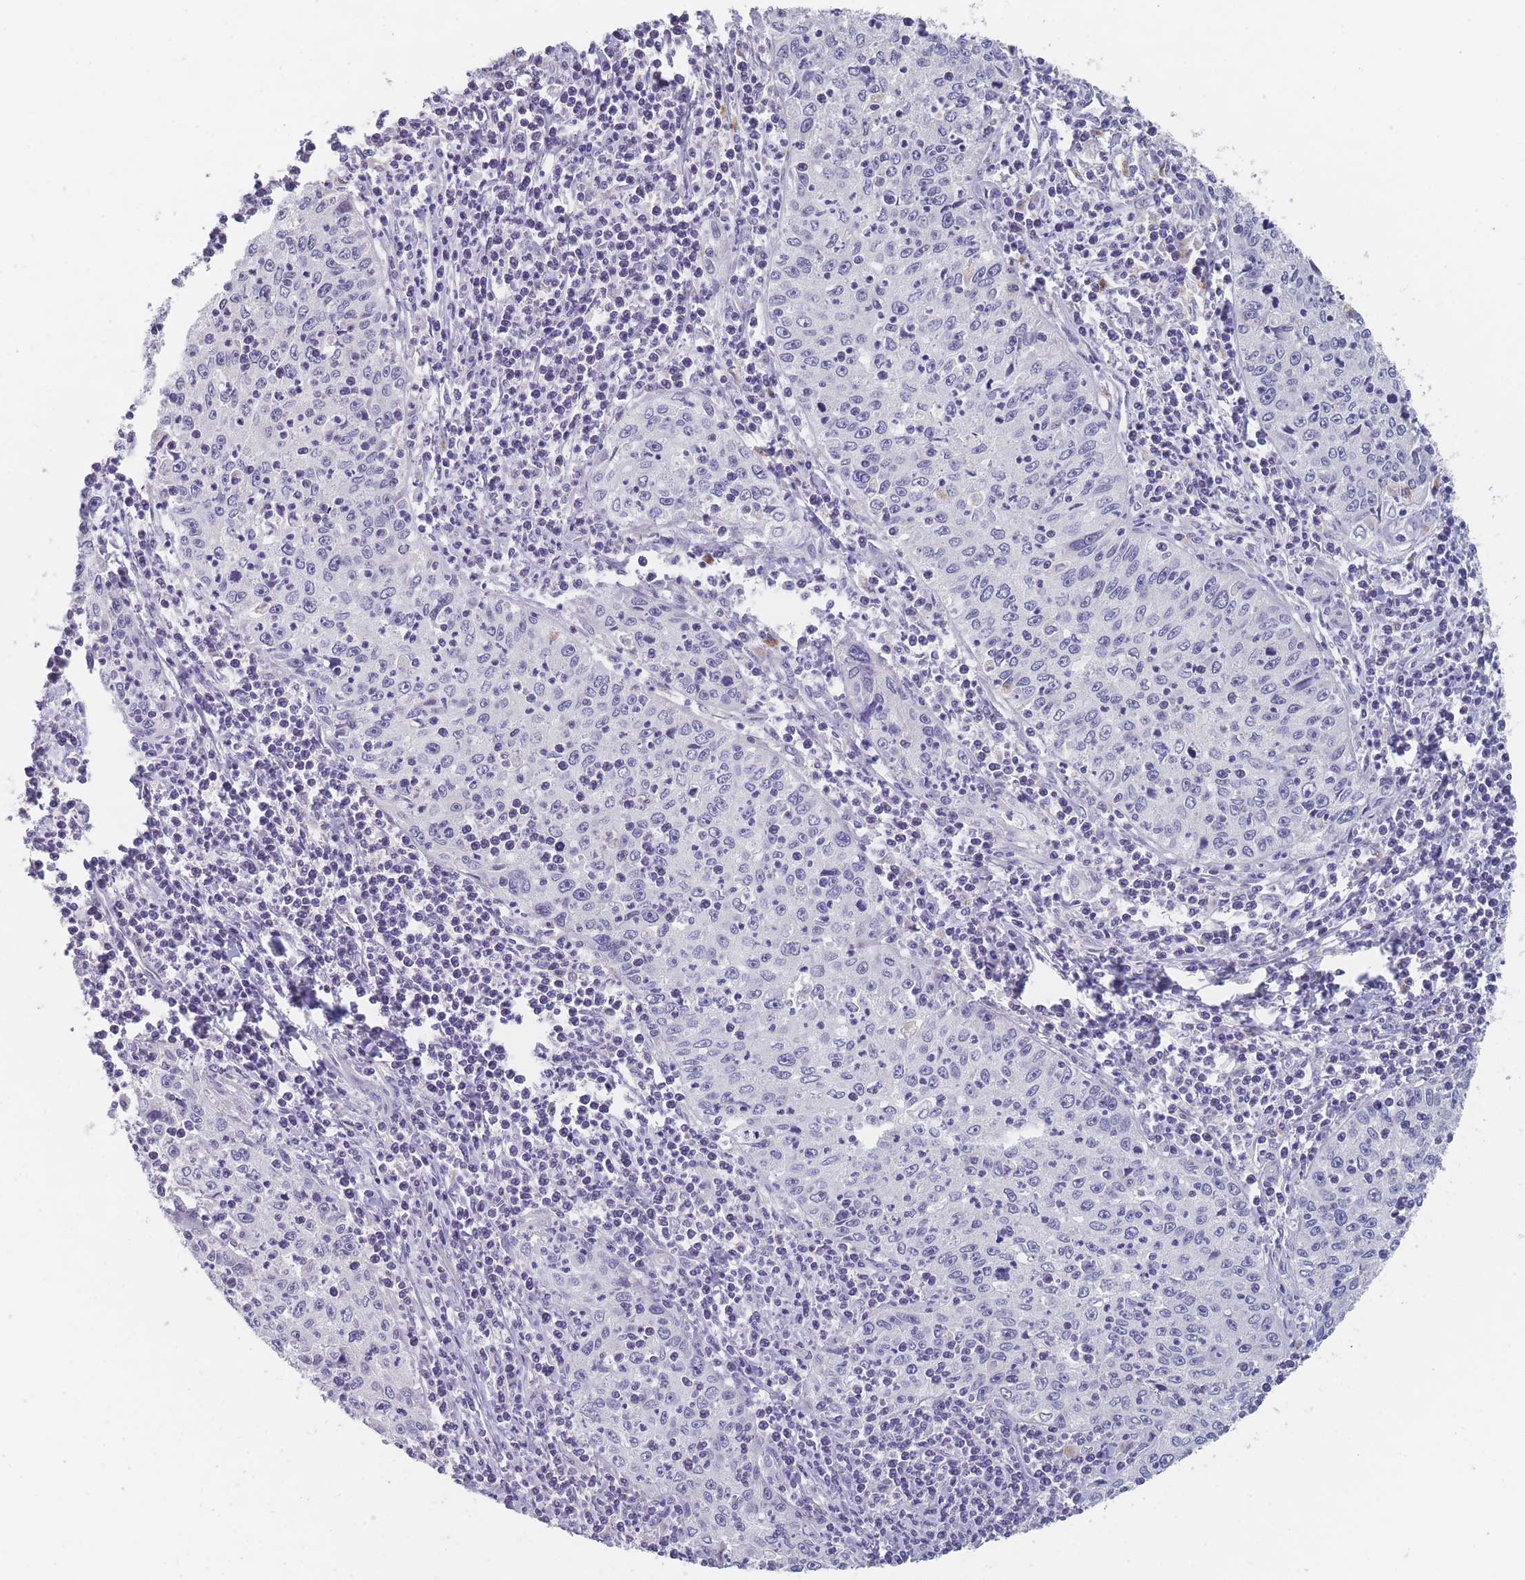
{"staining": {"intensity": "negative", "quantity": "none", "location": "none"}, "tissue": "cervical cancer", "cell_type": "Tumor cells", "image_type": "cancer", "snomed": [{"axis": "morphology", "description": "Squamous cell carcinoma, NOS"}, {"axis": "topography", "description": "Cervix"}], "caption": "Tumor cells show no significant protein expression in cervical cancer. (DAB (3,3'-diaminobenzidine) immunohistochemistry, high magnification).", "gene": "CYP51A1", "patient": {"sex": "female", "age": 30}}